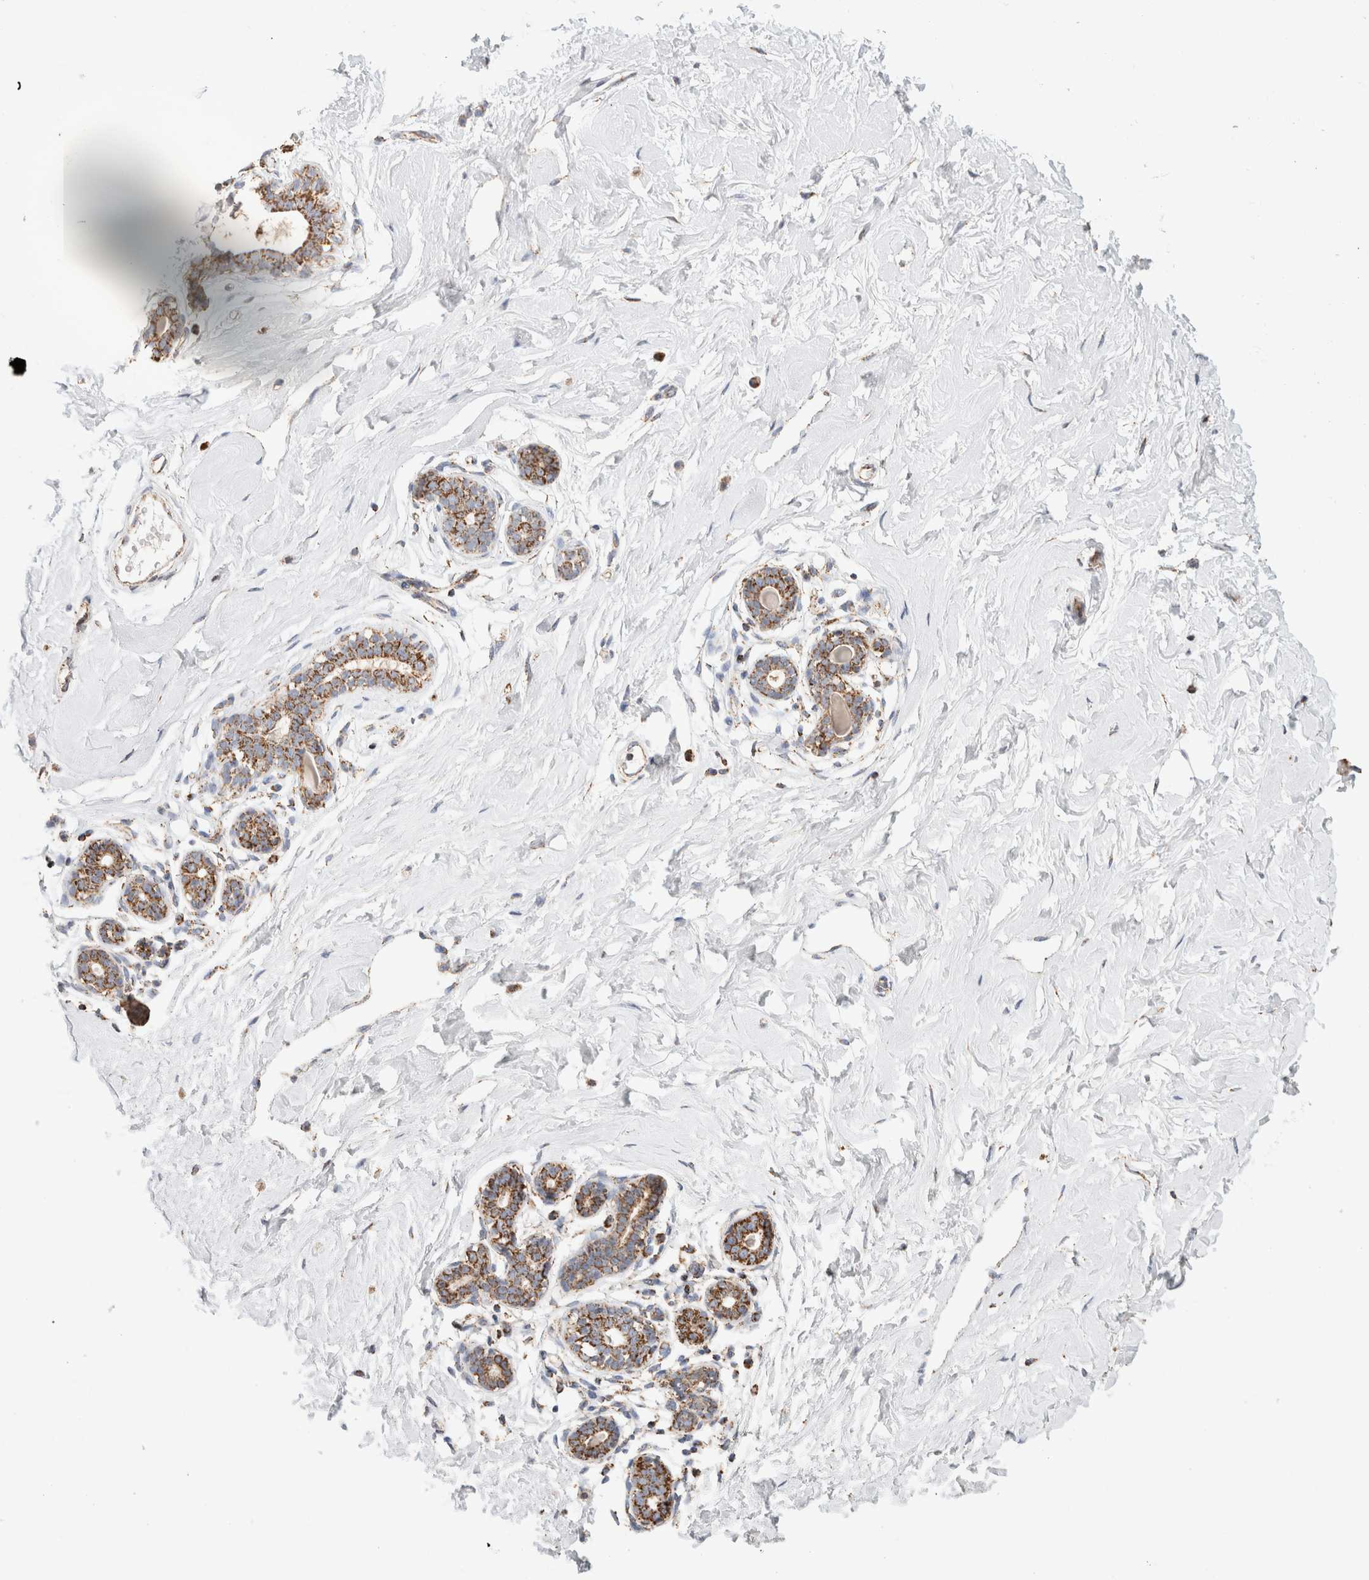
{"staining": {"intensity": "moderate", "quantity": "25%-75%", "location": "cytoplasmic/membranous"}, "tissue": "breast", "cell_type": "Adipocytes", "image_type": "normal", "snomed": [{"axis": "morphology", "description": "Normal tissue, NOS"}, {"axis": "morphology", "description": "Adenoma, NOS"}, {"axis": "topography", "description": "Breast"}], "caption": "This micrograph shows benign breast stained with IHC to label a protein in brown. The cytoplasmic/membranous of adipocytes show moderate positivity for the protein. Nuclei are counter-stained blue.", "gene": "C1QBP", "patient": {"sex": "female", "age": 23}}